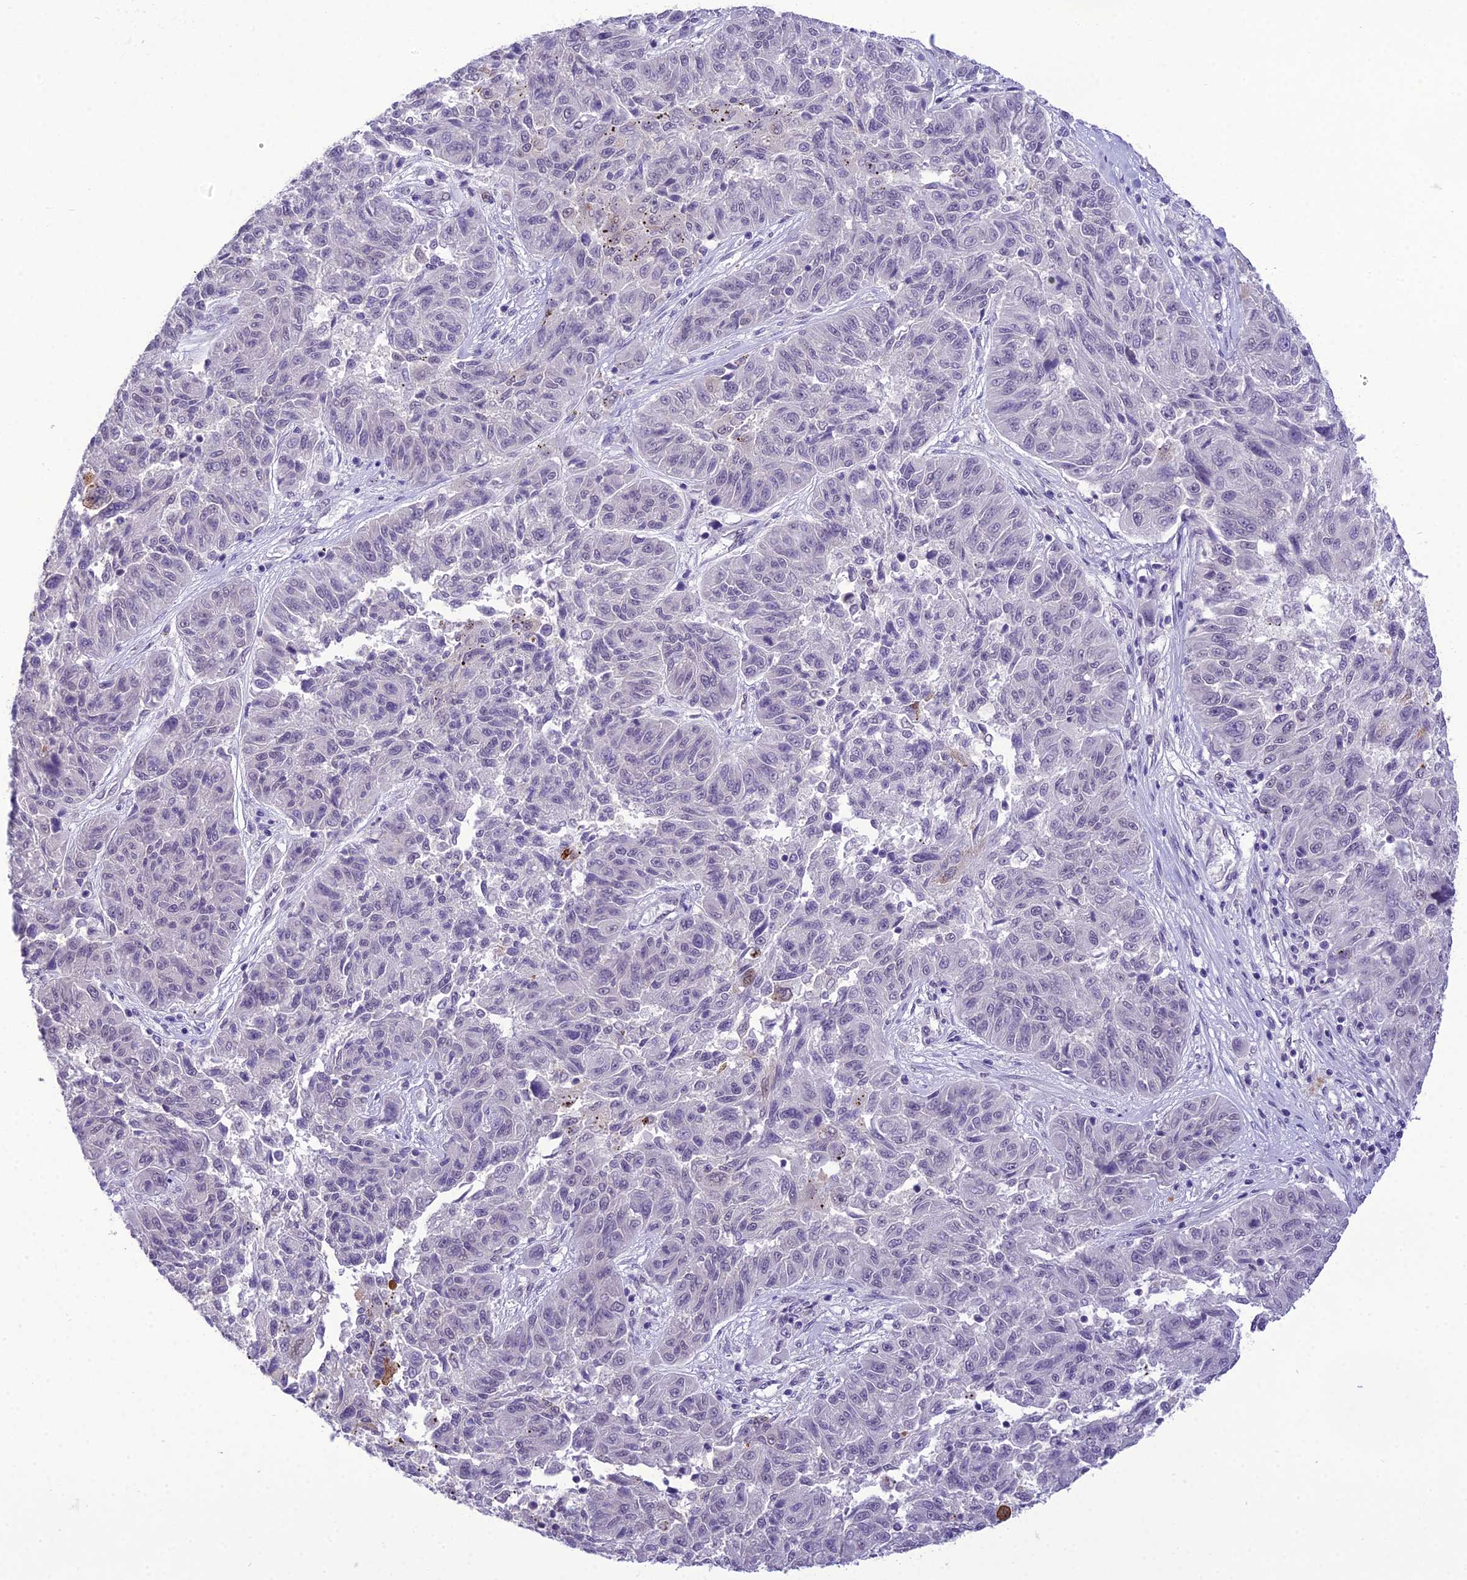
{"staining": {"intensity": "negative", "quantity": "none", "location": "none"}, "tissue": "melanoma", "cell_type": "Tumor cells", "image_type": "cancer", "snomed": [{"axis": "morphology", "description": "Malignant melanoma, NOS"}, {"axis": "topography", "description": "Skin"}], "caption": "Melanoma was stained to show a protein in brown. There is no significant expression in tumor cells. (DAB immunohistochemistry with hematoxylin counter stain).", "gene": "SH3RF3", "patient": {"sex": "male", "age": 53}}